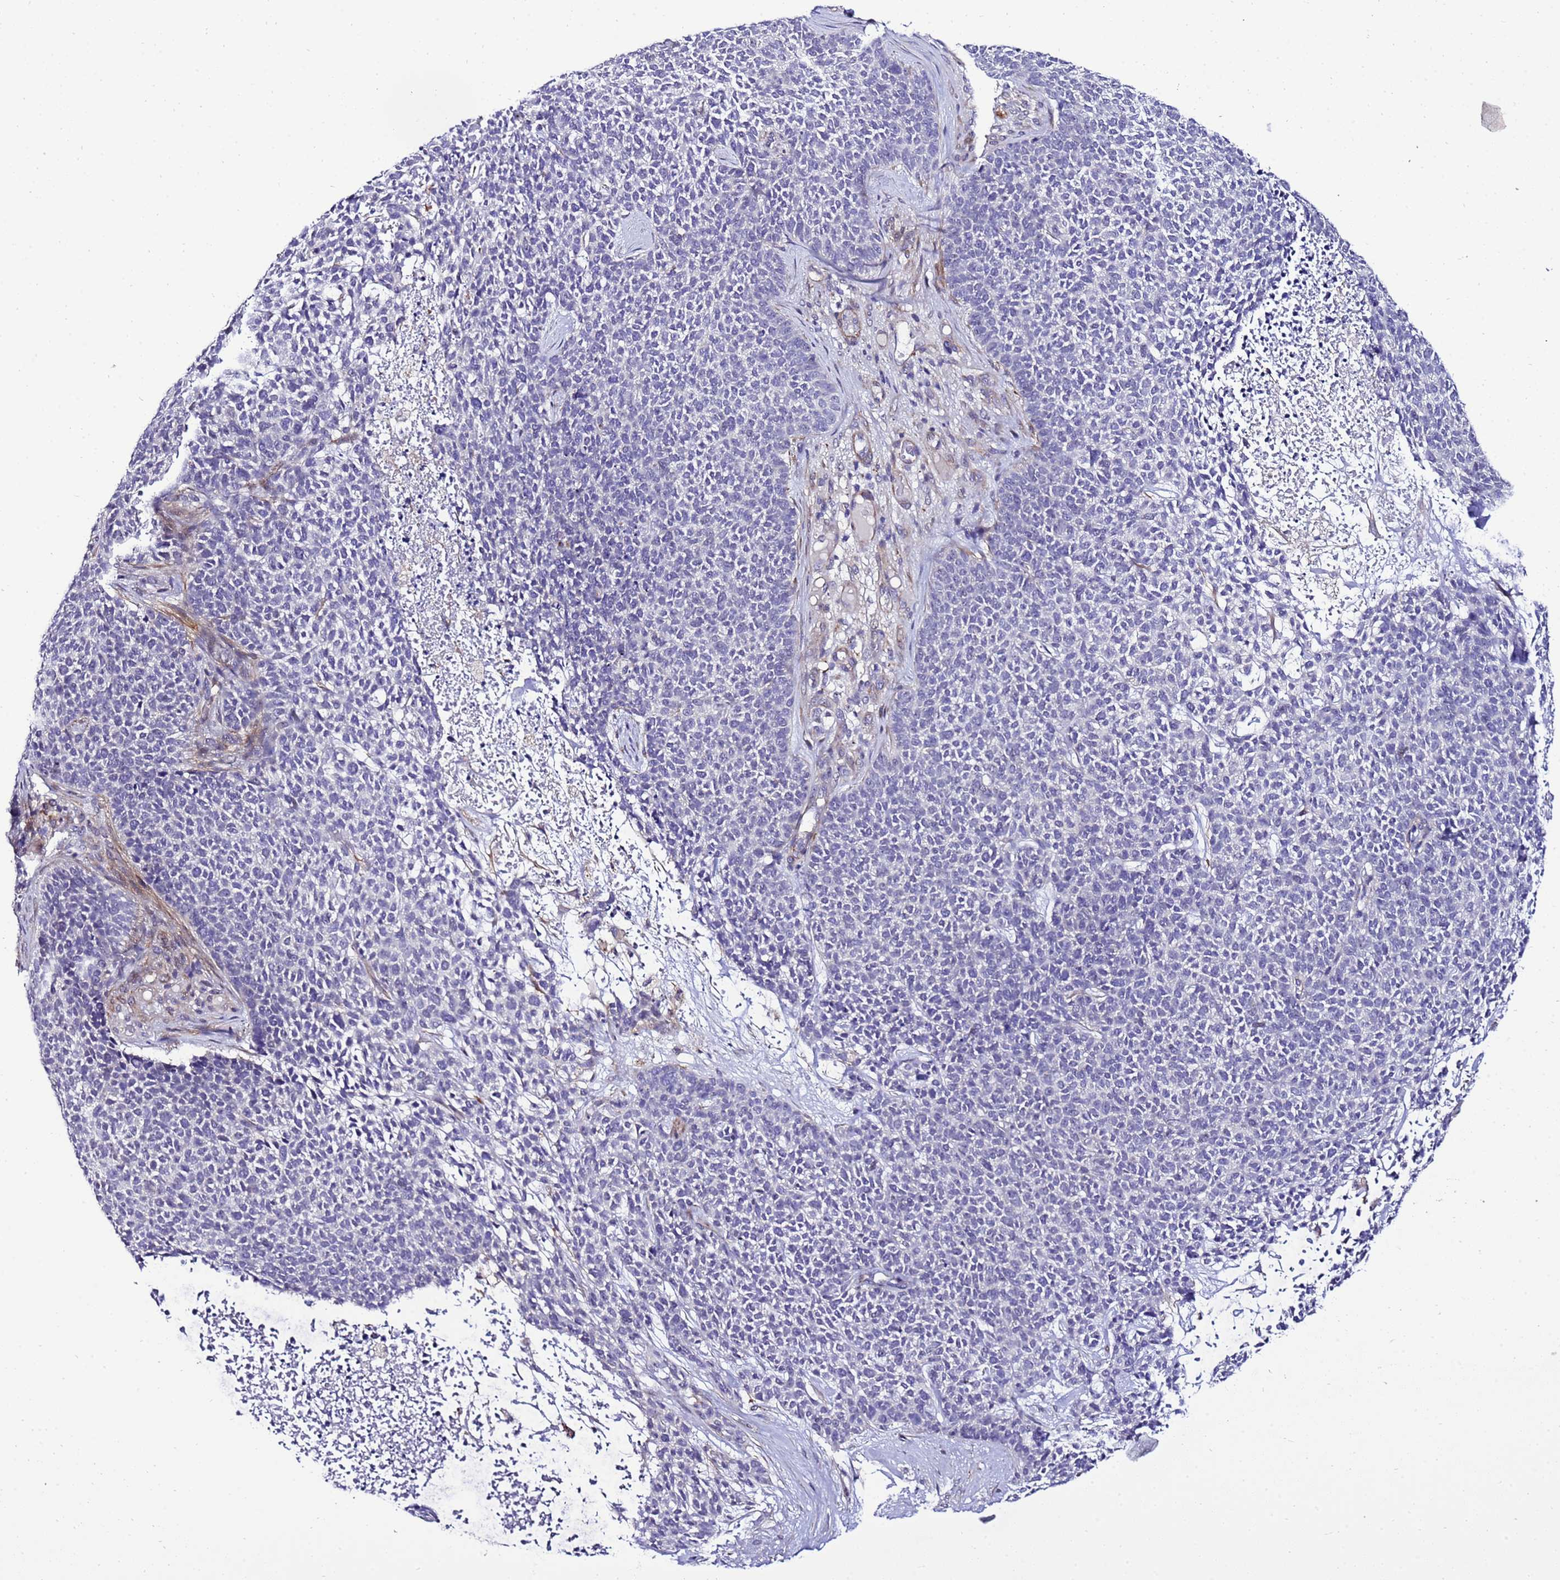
{"staining": {"intensity": "negative", "quantity": "none", "location": "none"}, "tissue": "skin cancer", "cell_type": "Tumor cells", "image_type": "cancer", "snomed": [{"axis": "morphology", "description": "Basal cell carcinoma"}, {"axis": "topography", "description": "Skin"}], "caption": "Skin cancer (basal cell carcinoma) was stained to show a protein in brown. There is no significant expression in tumor cells.", "gene": "GZF1", "patient": {"sex": "female", "age": 84}}